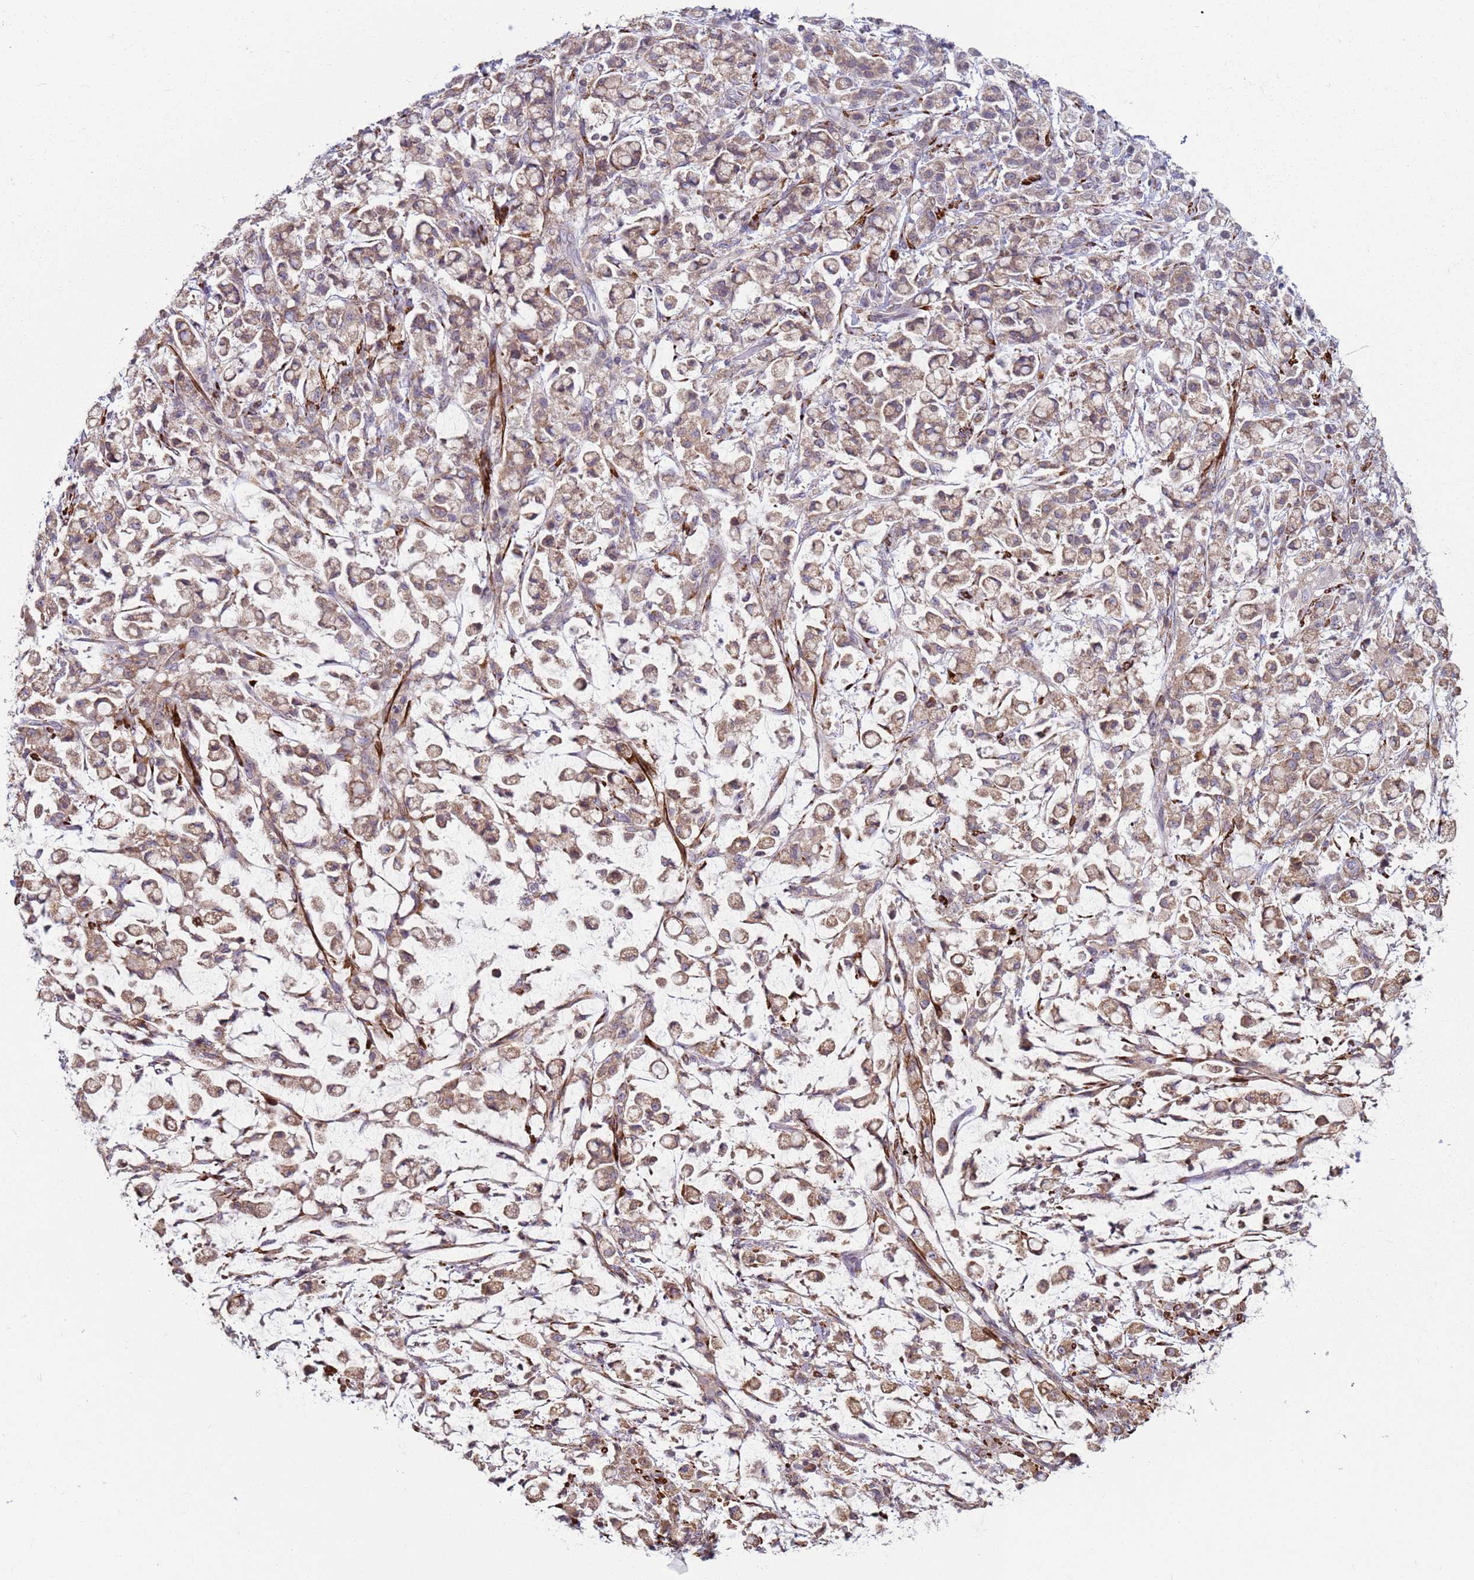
{"staining": {"intensity": "weak", "quantity": ">75%", "location": "cytoplasmic/membranous"}, "tissue": "stomach cancer", "cell_type": "Tumor cells", "image_type": "cancer", "snomed": [{"axis": "morphology", "description": "Adenocarcinoma, NOS"}, {"axis": "topography", "description": "Stomach"}], "caption": "Stomach cancer was stained to show a protein in brown. There is low levels of weak cytoplasmic/membranous expression in approximately >75% of tumor cells.", "gene": "SNAPC4", "patient": {"sex": "female", "age": 60}}